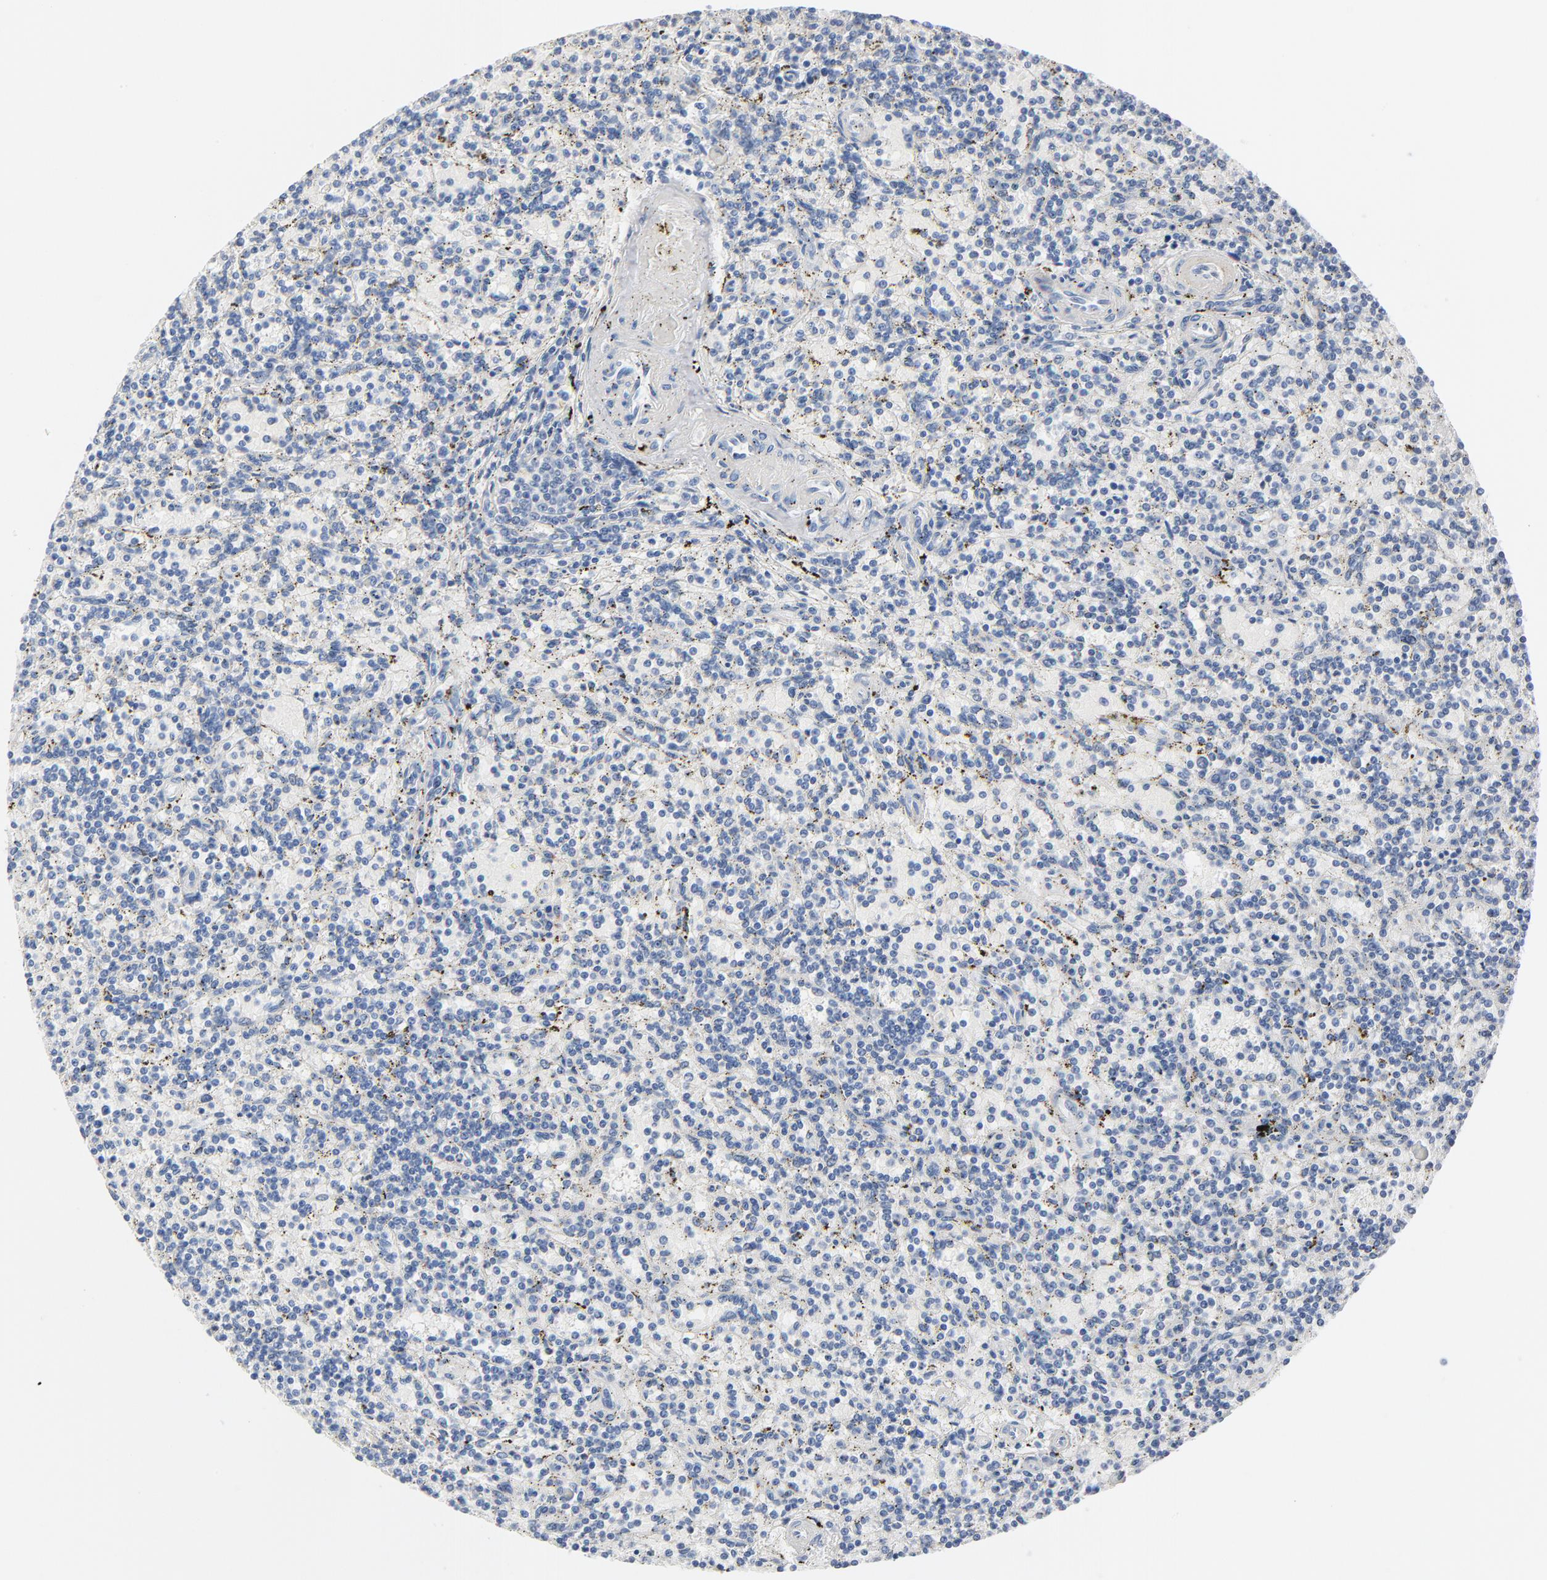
{"staining": {"intensity": "negative", "quantity": "none", "location": "none"}, "tissue": "lymphoma", "cell_type": "Tumor cells", "image_type": "cancer", "snomed": [{"axis": "morphology", "description": "Malignant lymphoma, non-Hodgkin's type, Low grade"}, {"axis": "topography", "description": "Spleen"}], "caption": "Immunohistochemistry (IHC) micrograph of neoplastic tissue: lymphoma stained with DAB (3,3'-diaminobenzidine) displays no significant protein staining in tumor cells.", "gene": "IFT43", "patient": {"sex": "male", "age": 73}}